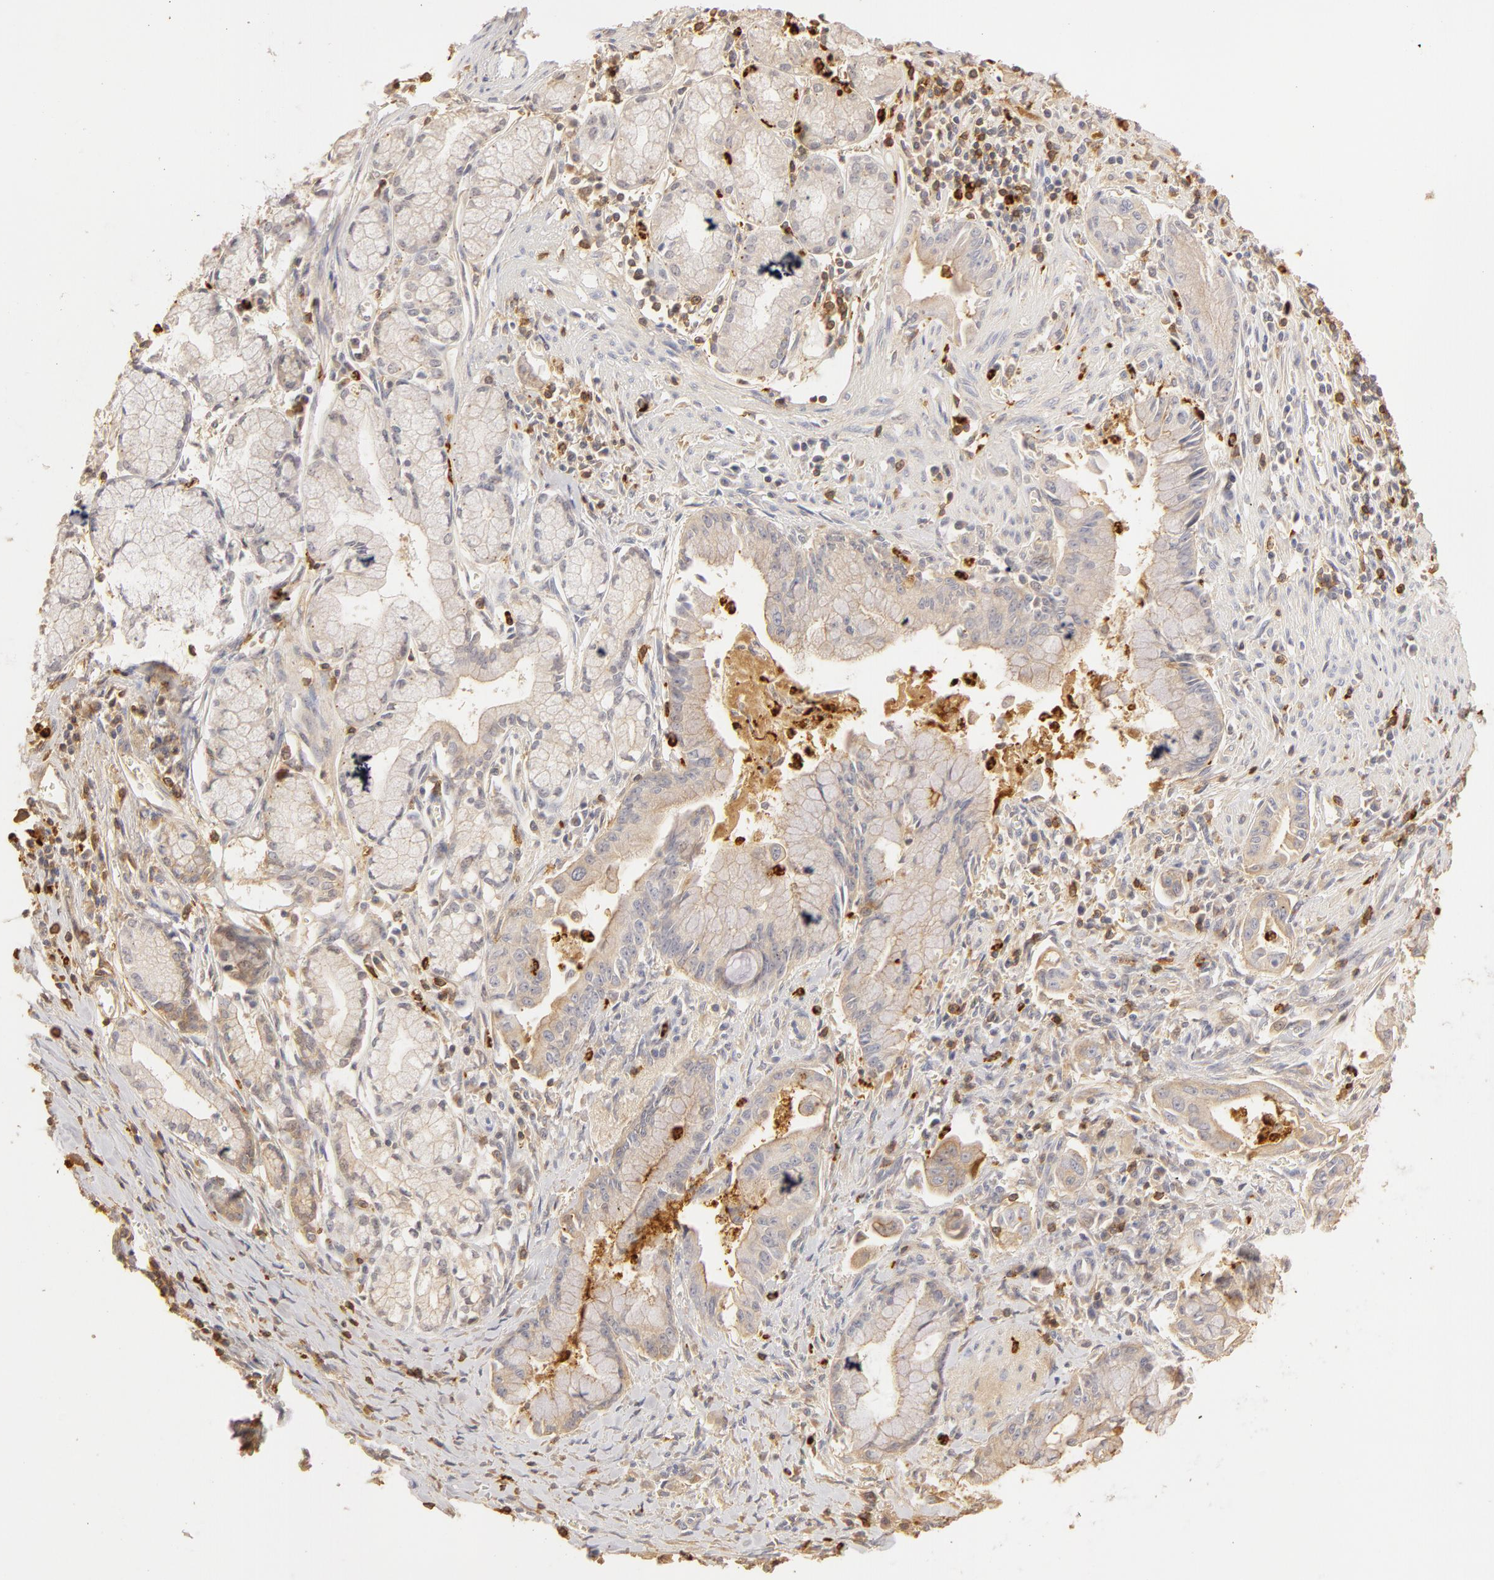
{"staining": {"intensity": "weak", "quantity": "25%-75%", "location": "cytoplasmic/membranous"}, "tissue": "pancreatic cancer", "cell_type": "Tumor cells", "image_type": "cancer", "snomed": [{"axis": "morphology", "description": "Adenocarcinoma, NOS"}, {"axis": "topography", "description": "Pancreas"}], "caption": "A histopathology image of human adenocarcinoma (pancreatic) stained for a protein demonstrates weak cytoplasmic/membranous brown staining in tumor cells.", "gene": "C1R", "patient": {"sex": "male", "age": 59}}